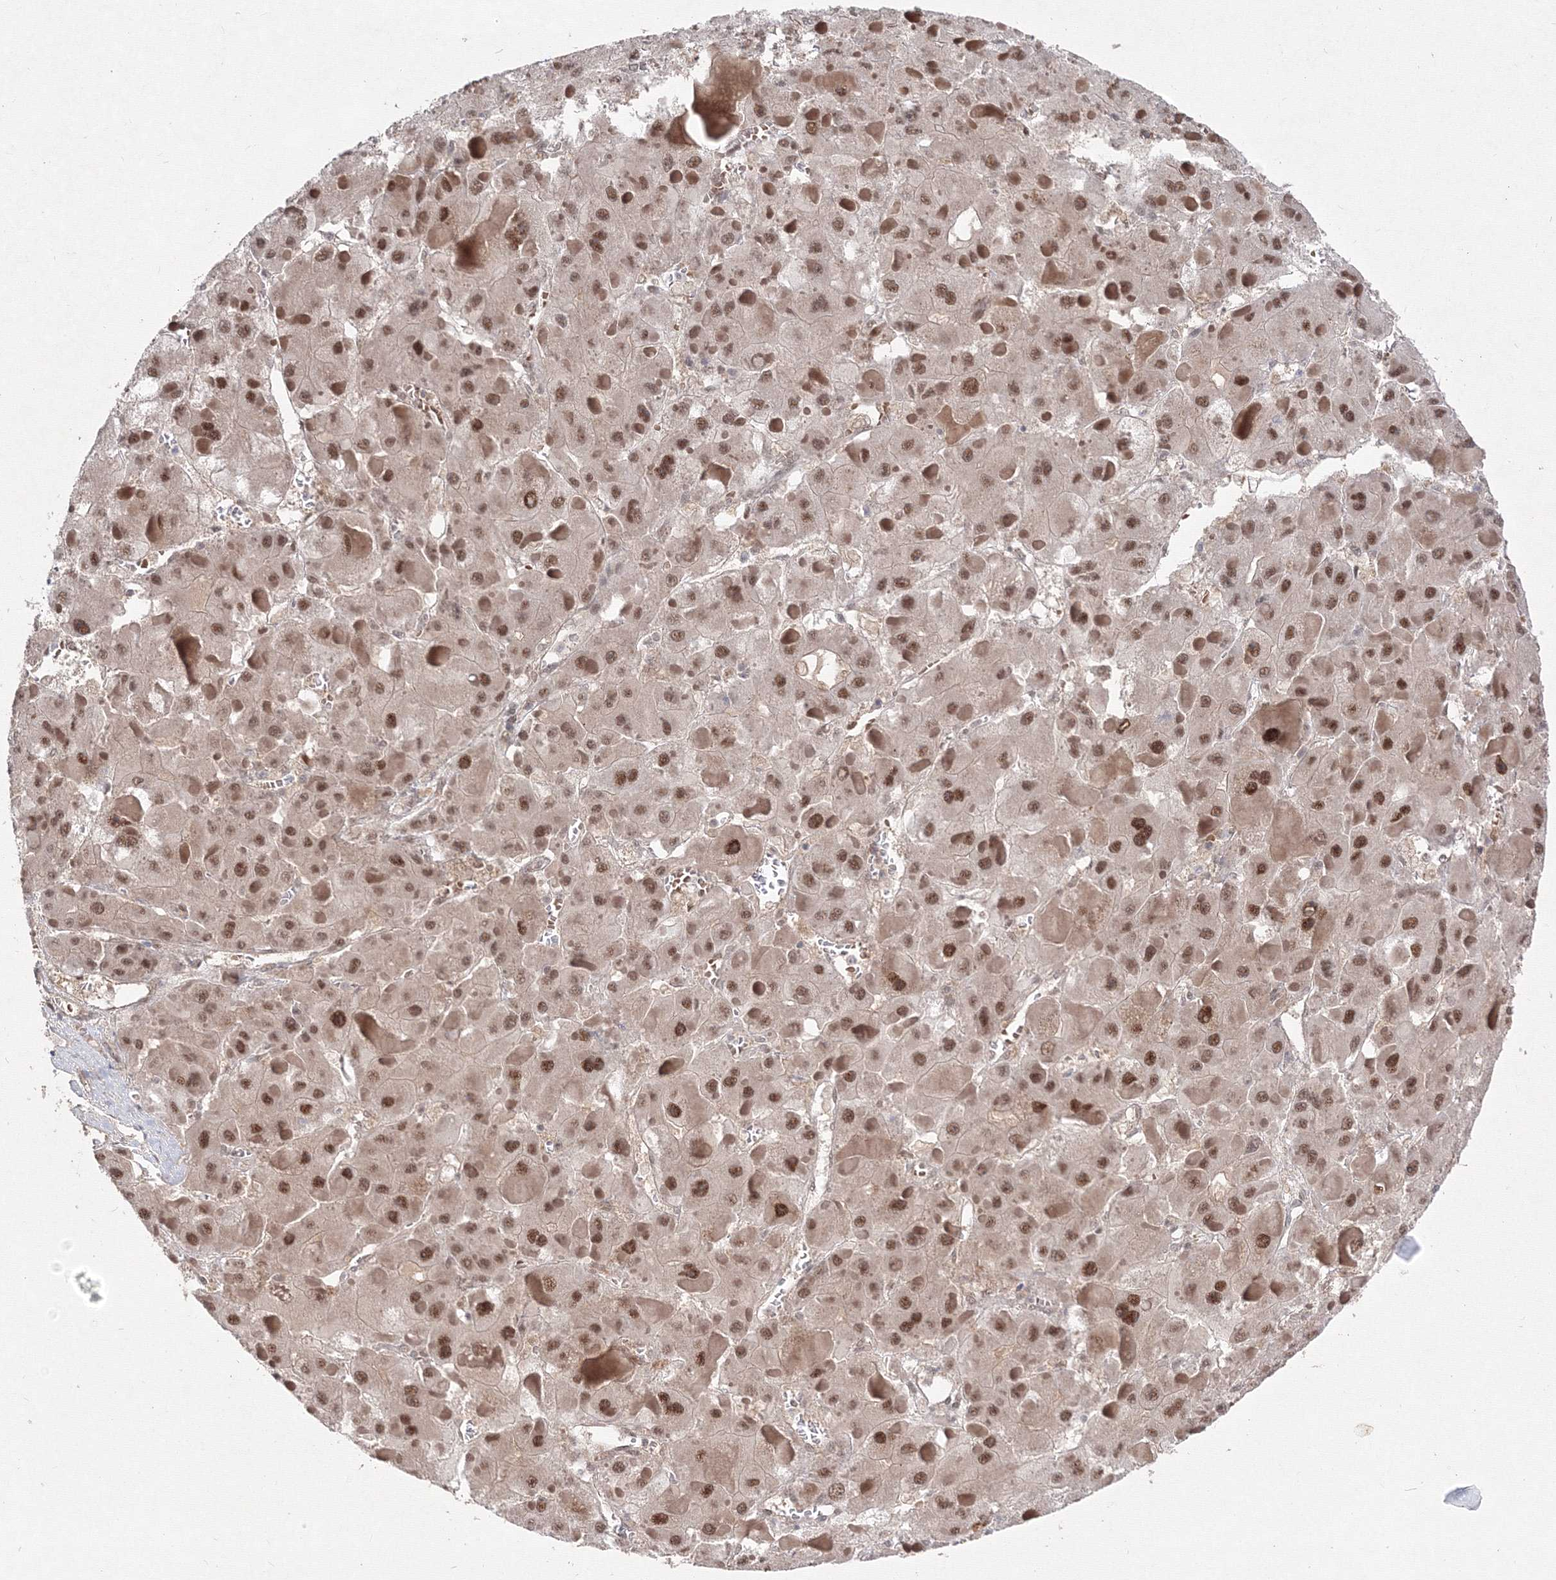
{"staining": {"intensity": "moderate", "quantity": ">75%", "location": "nuclear"}, "tissue": "liver cancer", "cell_type": "Tumor cells", "image_type": "cancer", "snomed": [{"axis": "morphology", "description": "Carcinoma, Hepatocellular, NOS"}, {"axis": "topography", "description": "Liver"}], "caption": "Moderate nuclear protein staining is present in about >75% of tumor cells in liver cancer (hepatocellular carcinoma).", "gene": "COPS4", "patient": {"sex": "female", "age": 73}}